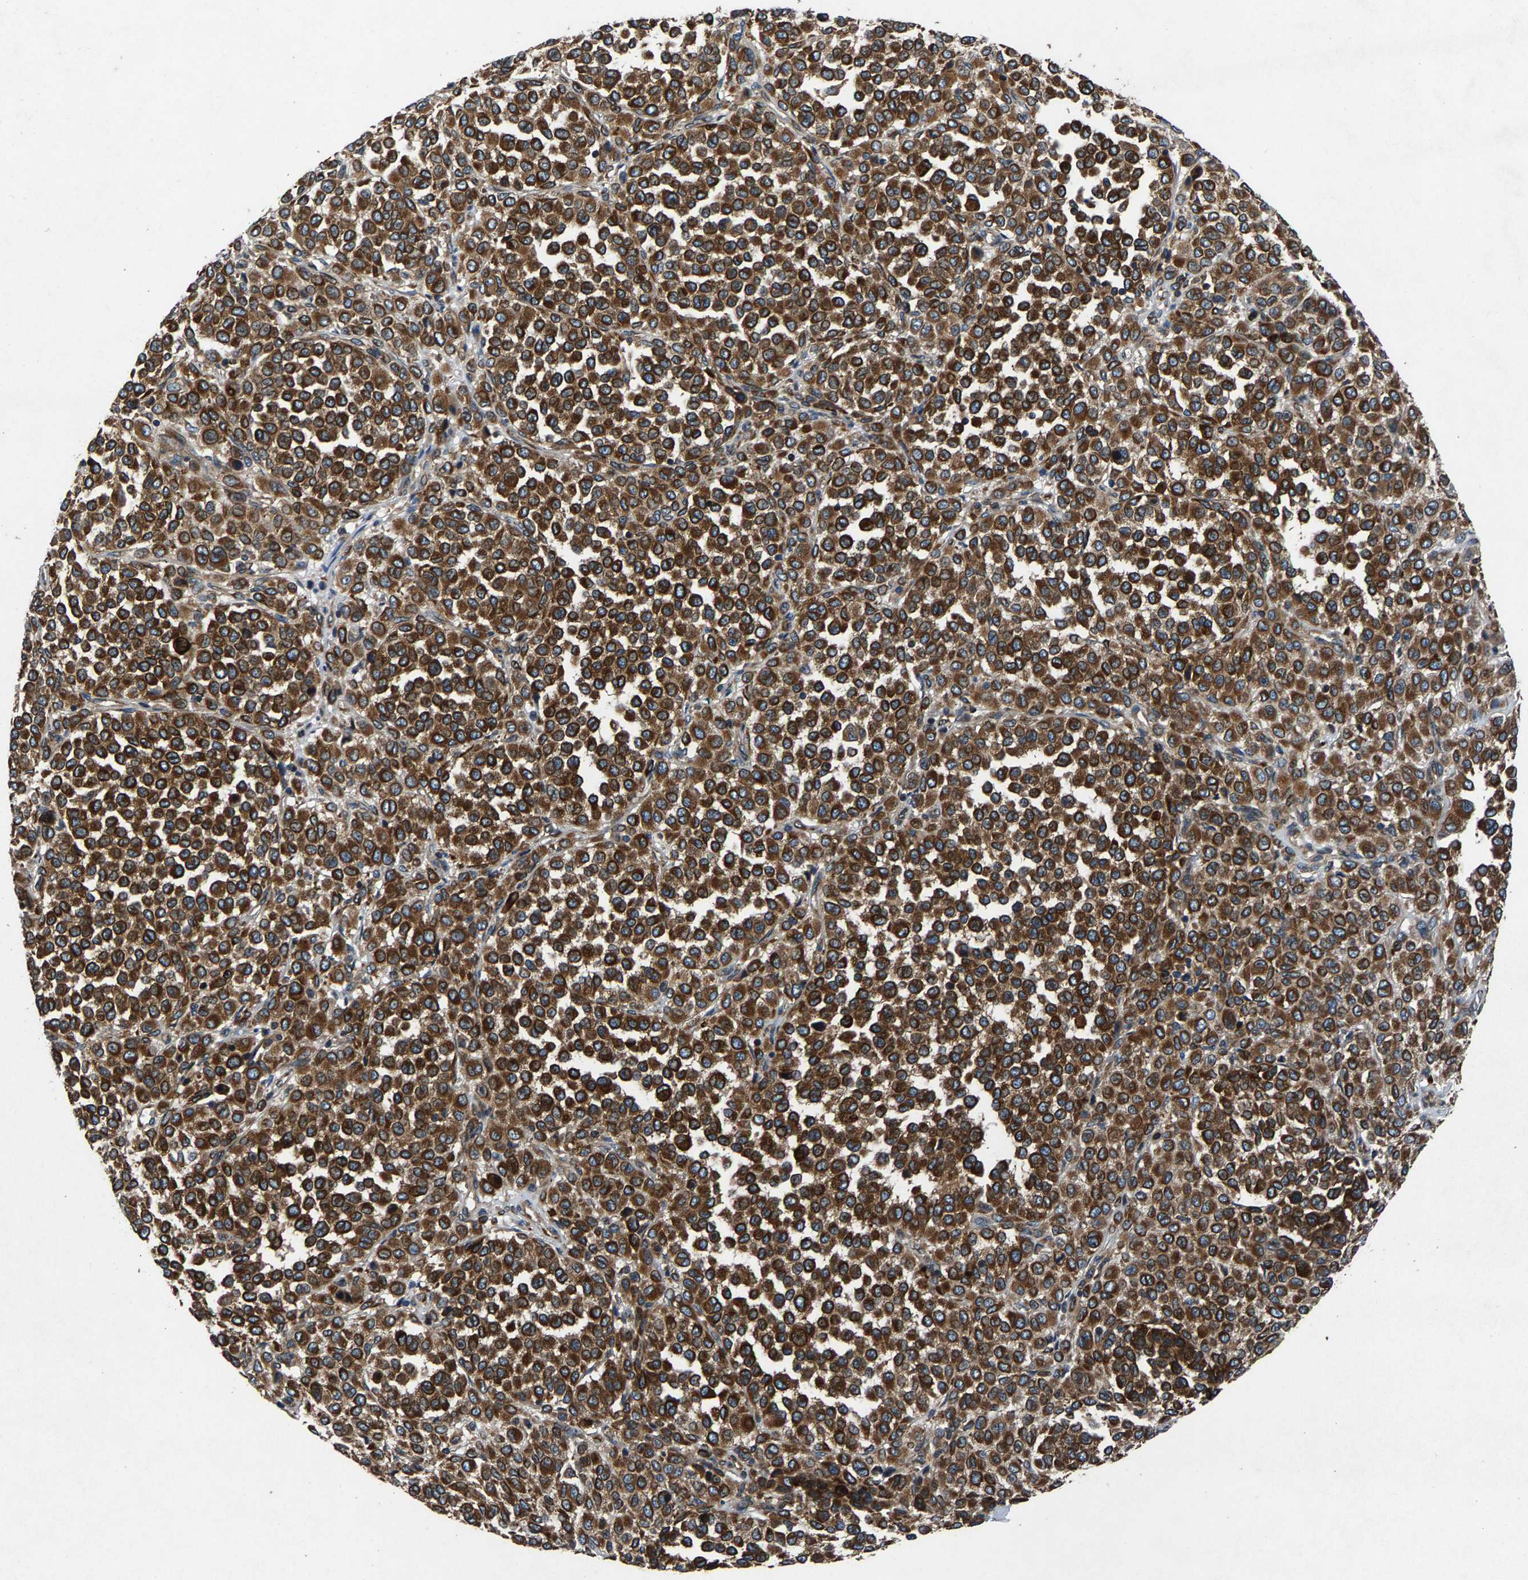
{"staining": {"intensity": "strong", "quantity": ">75%", "location": "cytoplasmic/membranous"}, "tissue": "melanoma", "cell_type": "Tumor cells", "image_type": "cancer", "snomed": [{"axis": "morphology", "description": "Malignant melanoma, Metastatic site"}, {"axis": "topography", "description": "Pancreas"}], "caption": "Immunohistochemistry (IHC) (DAB (3,3'-diaminobenzidine)) staining of melanoma exhibits strong cytoplasmic/membranous protein staining in about >75% of tumor cells.", "gene": "LPCAT1", "patient": {"sex": "female", "age": 30}}